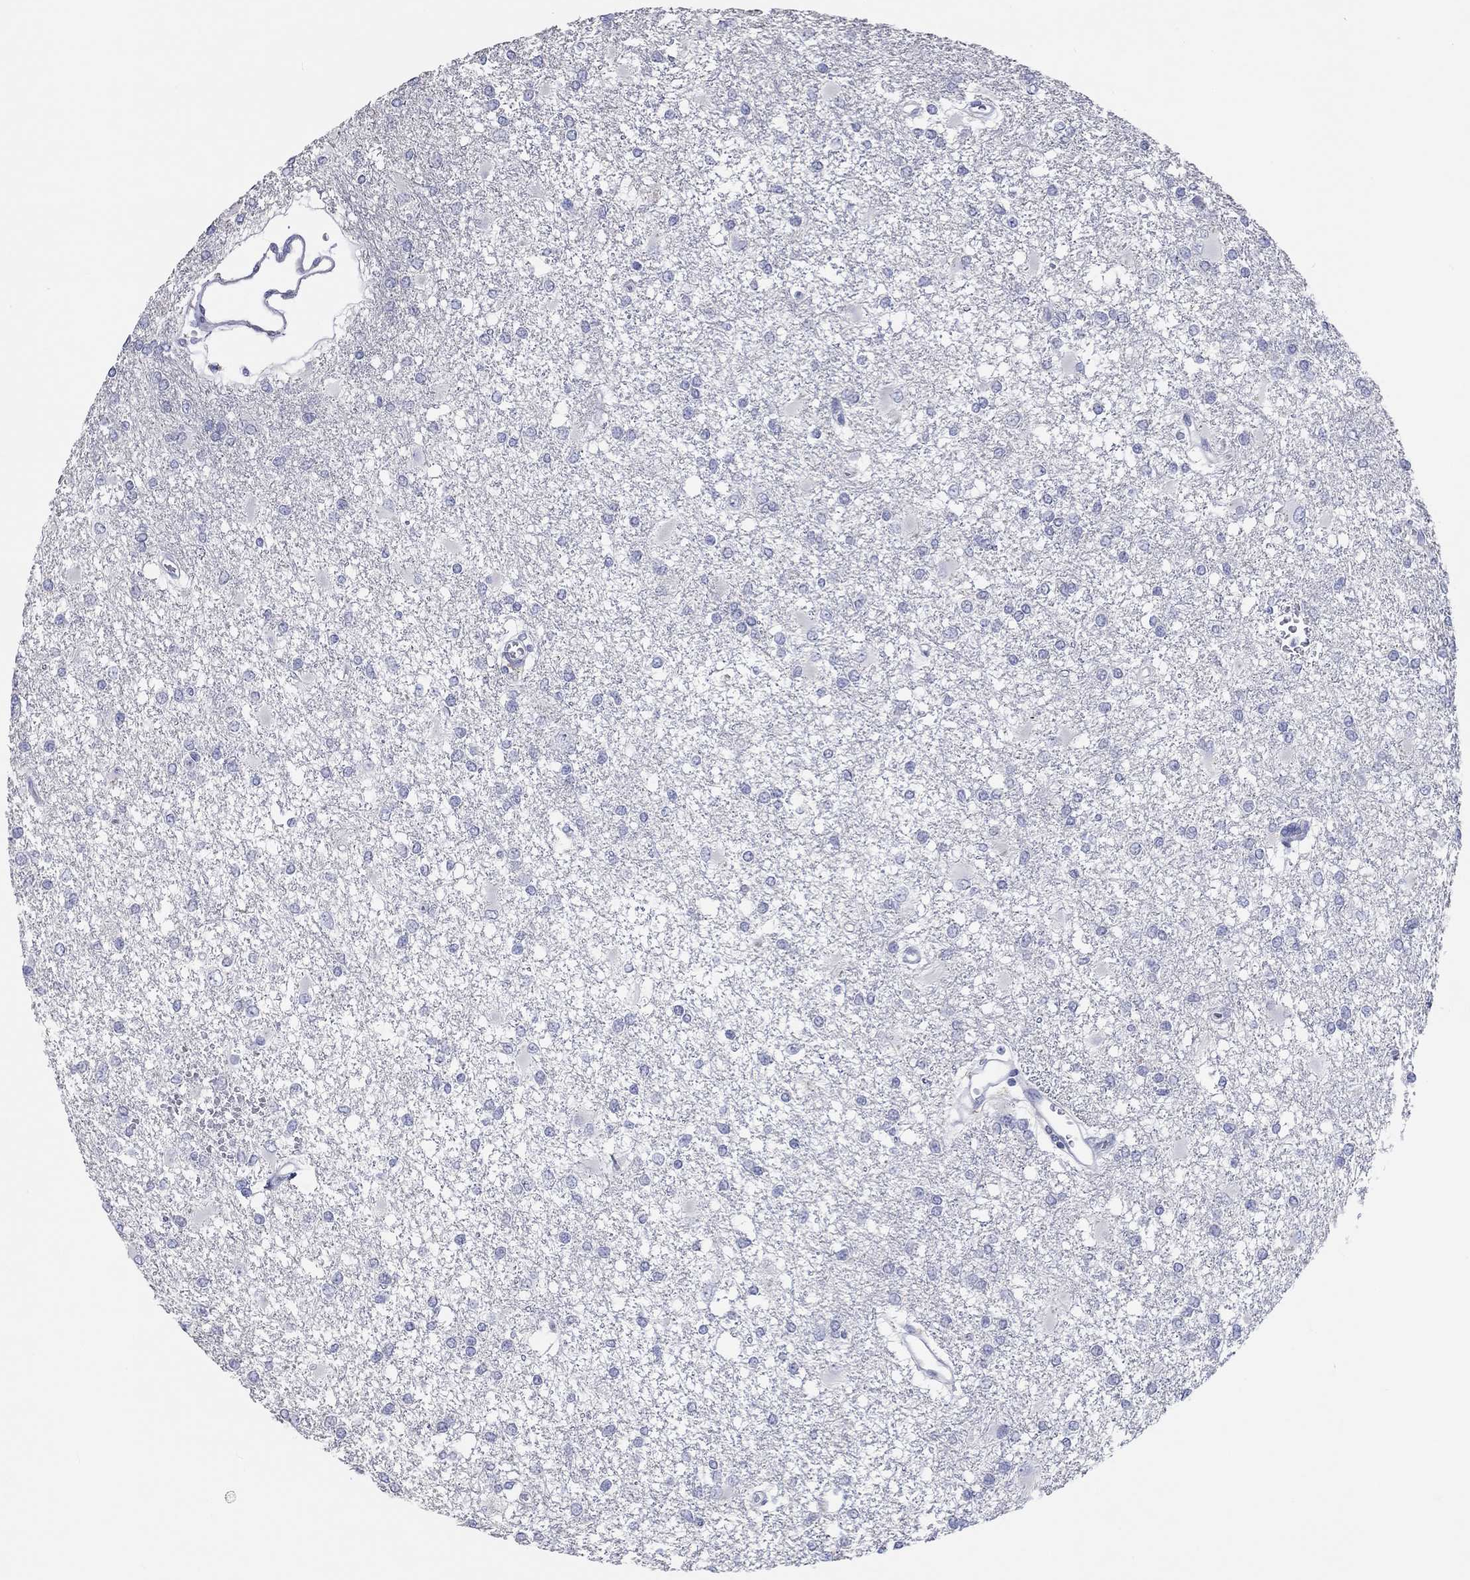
{"staining": {"intensity": "negative", "quantity": "none", "location": "none"}, "tissue": "glioma", "cell_type": "Tumor cells", "image_type": "cancer", "snomed": [{"axis": "morphology", "description": "Glioma, malignant, High grade"}, {"axis": "topography", "description": "Cerebral cortex"}], "caption": "Immunohistochemistry image of neoplastic tissue: human high-grade glioma (malignant) stained with DAB shows no significant protein staining in tumor cells.", "gene": "LRRC4C", "patient": {"sex": "male", "age": 79}}